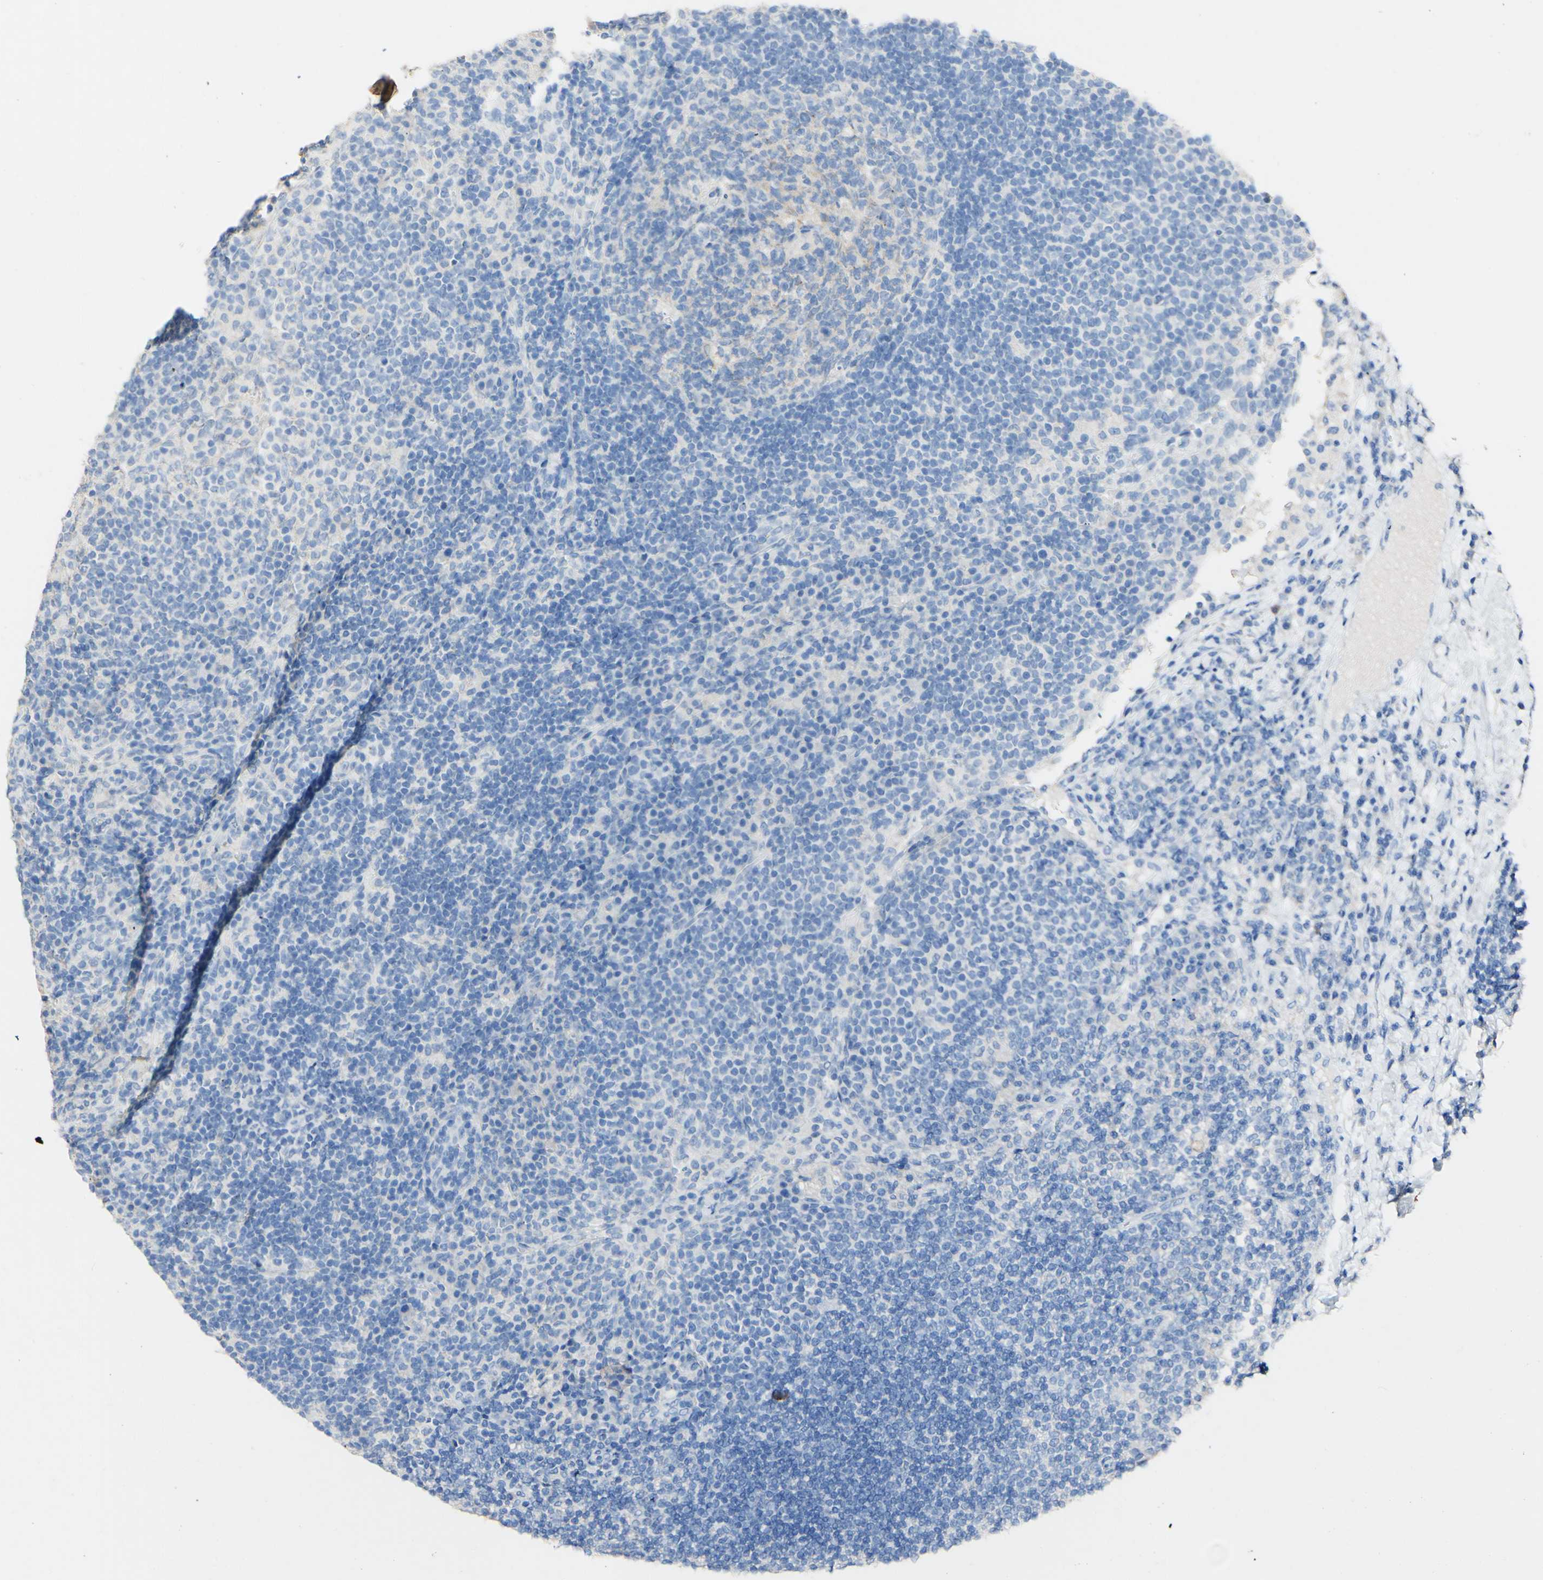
{"staining": {"intensity": "weak", "quantity": "<25%", "location": "cytoplasmic/membranous"}, "tissue": "lymph node", "cell_type": "Germinal center cells", "image_type": "normal", "snomed": [{"axis": "morphology", "description": "Normal tissue, NOS"}, {"axis": "topography", "description": "Lymph node"}], "caption": "This is an IHC photomicrograph of unremarkable lymph node. There is no expression in germinal center cells.", "gene": "DSC2", "patient": {"sex": "female", "age": 53}}